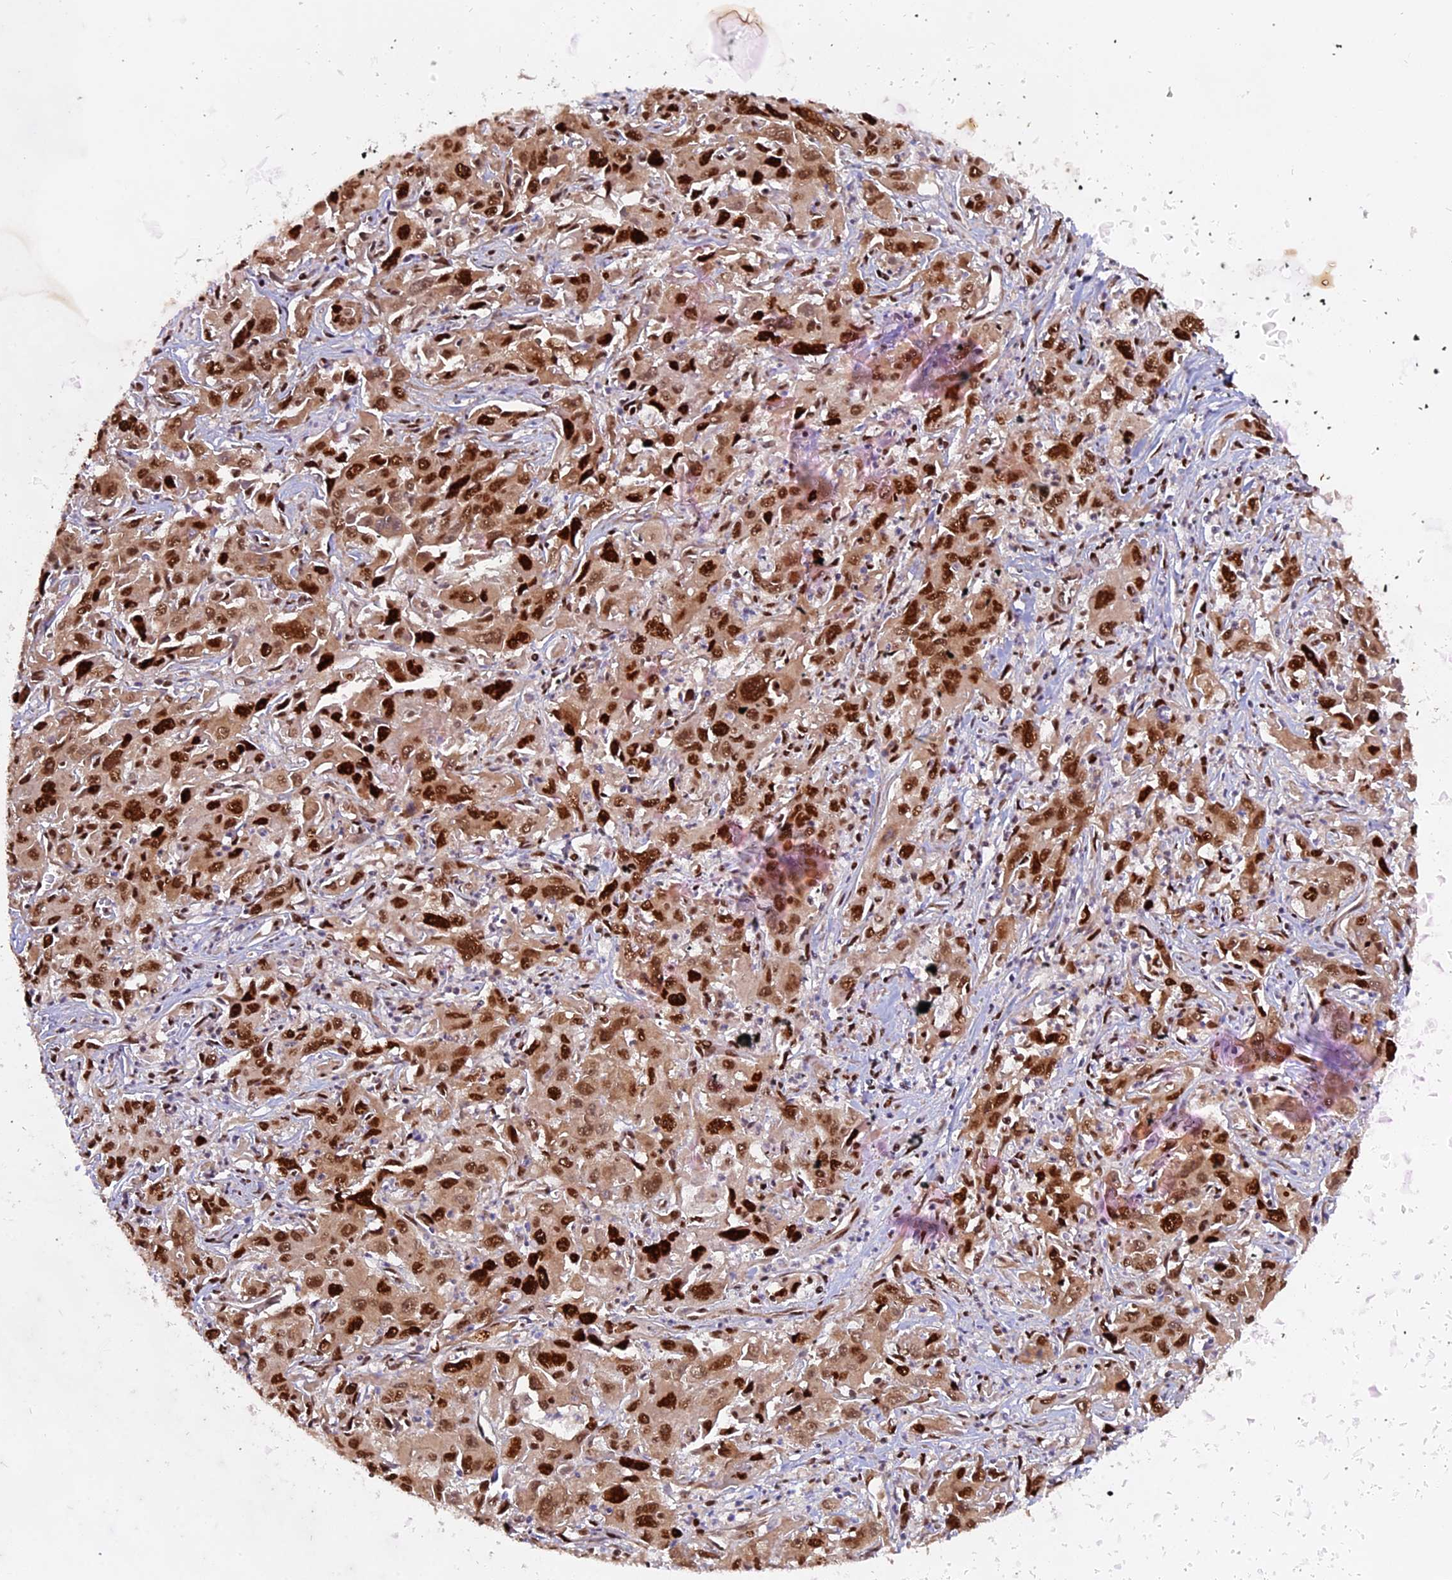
{"staining": {"intensity": "strong", "quantity": ">75%", "location": "cytoplasmic/membranous,nuclear"}, "tissue": "liver cancer", "cell_type": "Tumor cells", "image_type": "cancer", "snomed": [{"axis": "morphology", "description": "Carcinoma, Hepatocellular, NOS"}, {"axis": "topography", "description": "Liver"}], "caption": "IHC photomicrograph of neoplastic tissue: liver cancer stained using immunohistochemistry shows high levels of strong protein expression localized specifically in the cytoplasmic/membranous and nuclear of tumor cells, appearing as a cytoplasmic/membranous and nuclear brown color.", "gene": "RAMAC", "patient": {"sex": "male", "age": 63}}